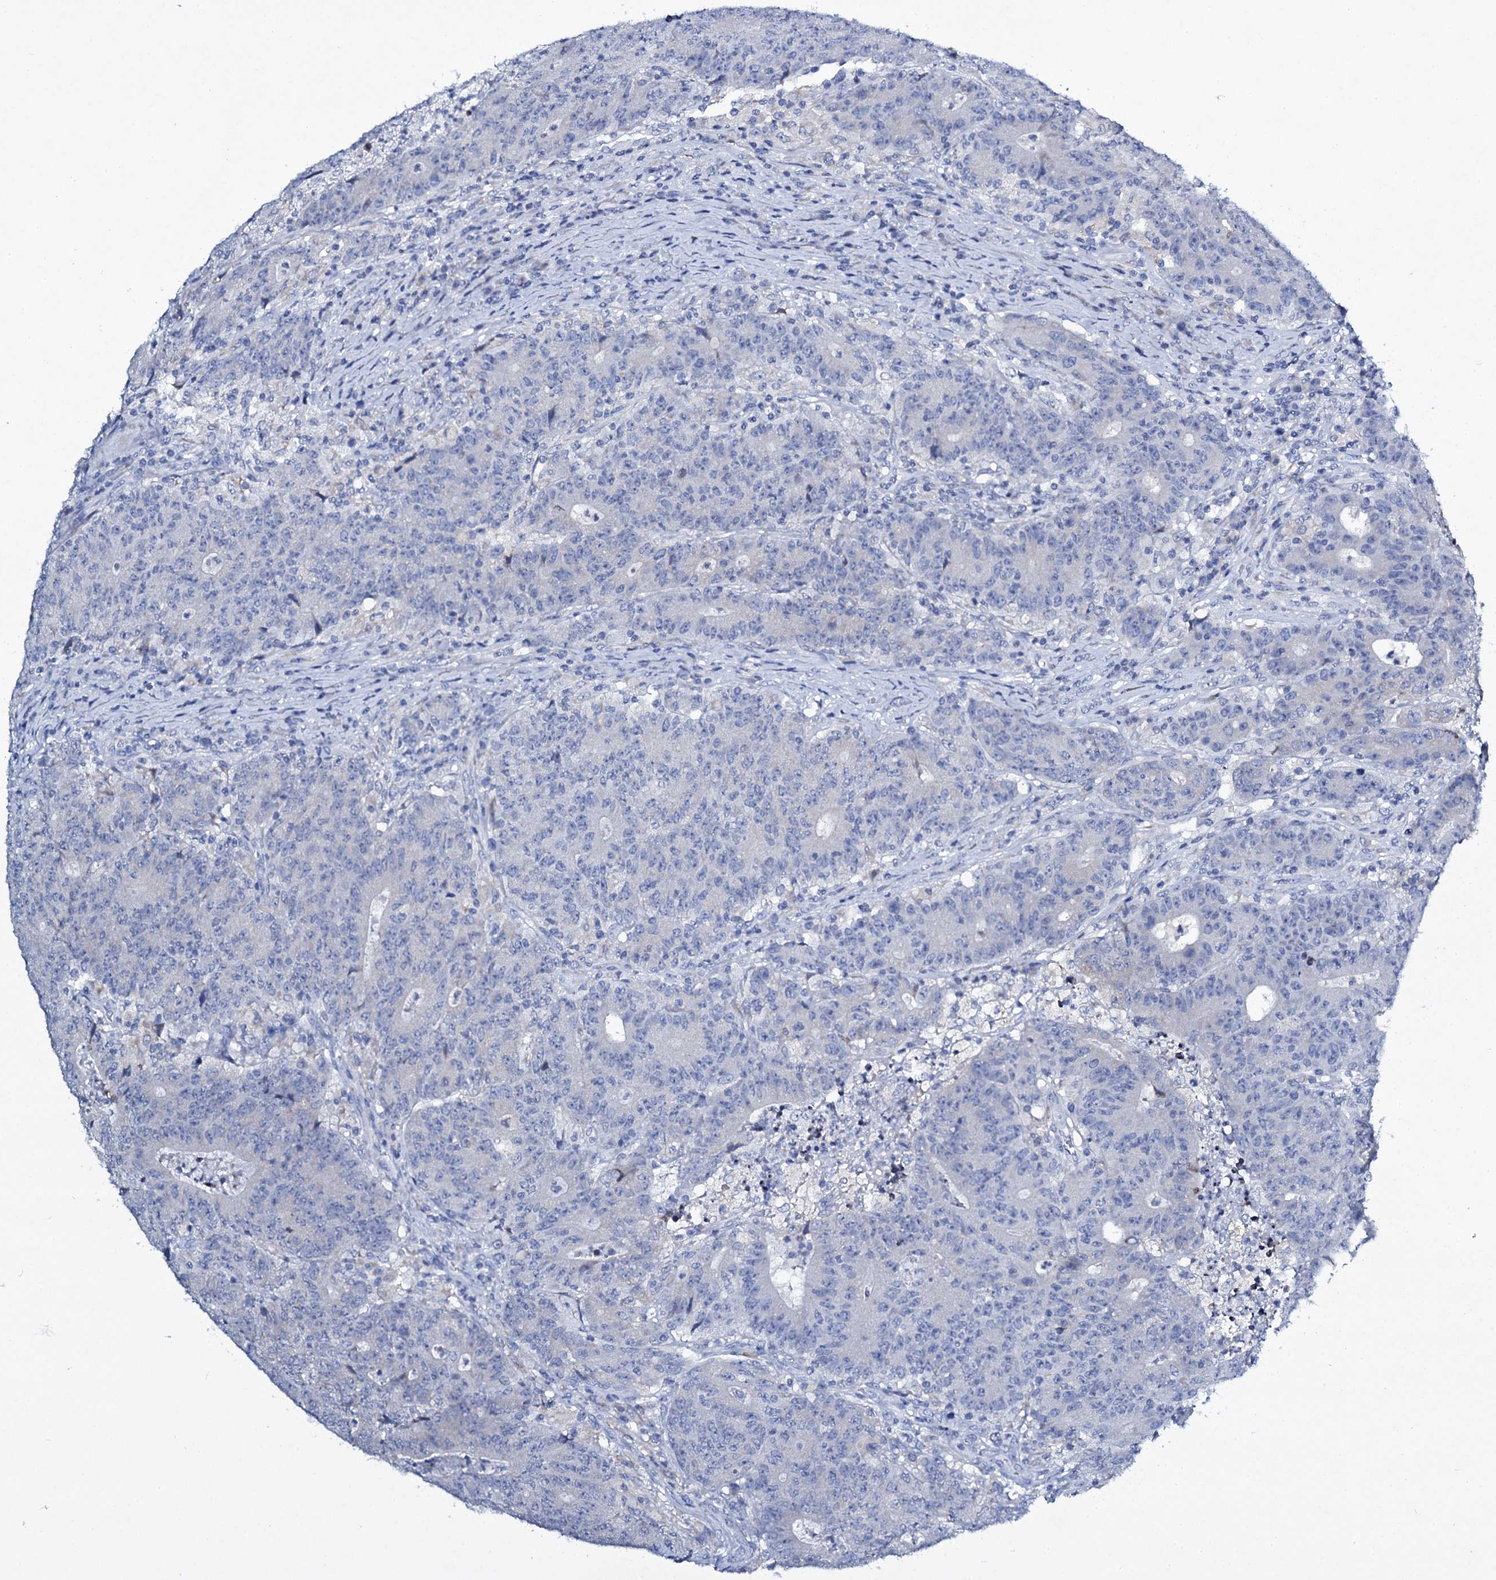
{"staining": {"intensity": "negative", "quantity": "none", "location": "none"}, "tissue": "colorectal cancer", "cell_type": "Tumor cells", "image_type": "cancer", "snomed": [{"axis": "morphology", "description": "Adenocarcinoma, NOS"}, {"axis": "topography", "description": "Colon"}], "caption": "This is an immunohistochemistry (IHC) micrograph of colorectal cancer (adenocarcinoma). There is no staining in tumor cells.", "gene": "TPGS2", "patient": {"sex": "female", "age": 75}}